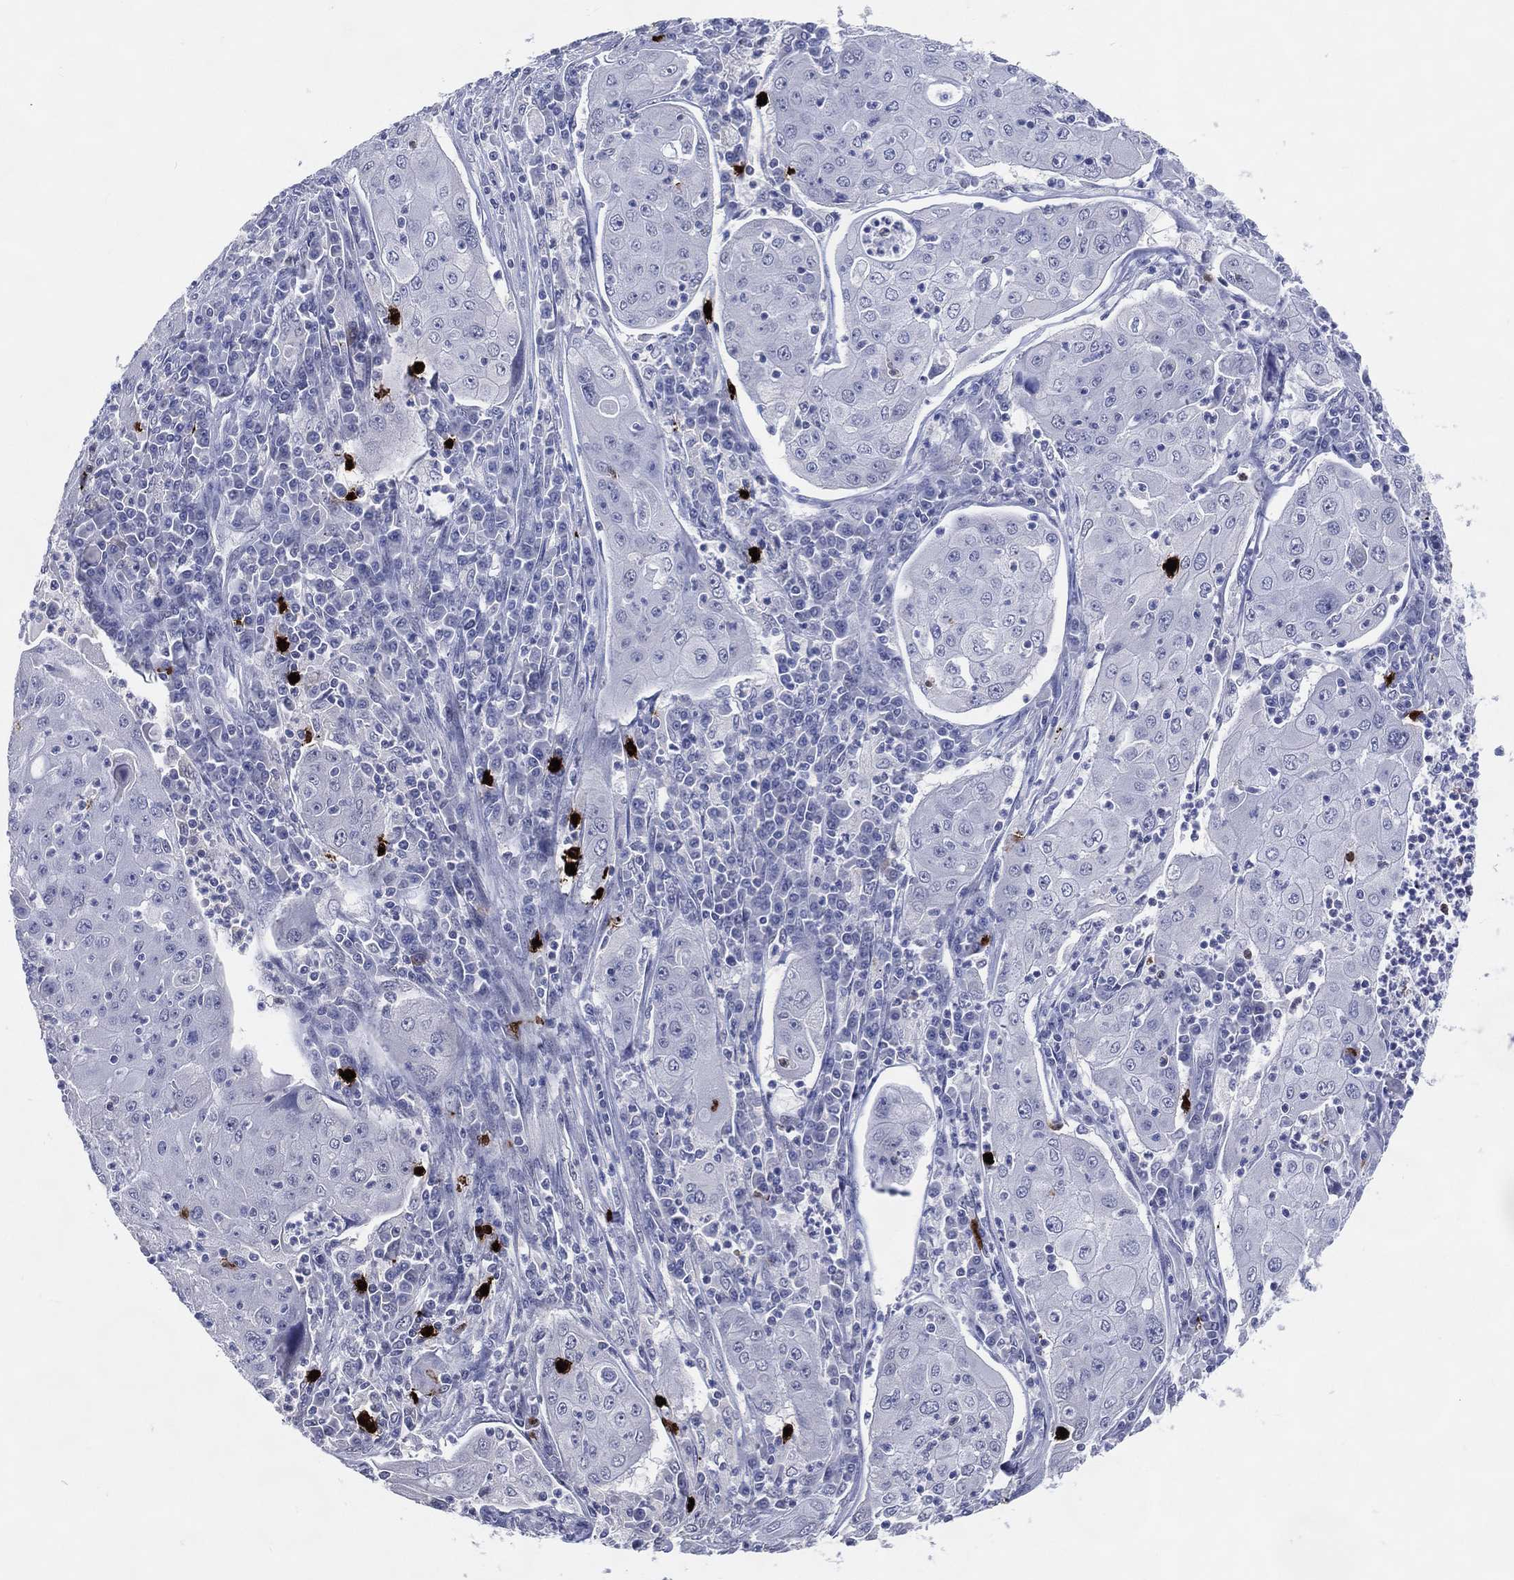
{"staining": {"intensity": "negative", "quantity": "none", "location": "none"}, "tissue": "lung cancer", "cell_type": "Tumor cells", "image_type": "cancer", "snomed": [{"axis": "morphology", "description": "Squamous cell carcinoma, NOS"}, {"axis": "topography", "description": "Lung"}], "caption": "The histopathology image shows no staining of tumor cells in lung cancer (squamous cell carcinoma).", "gene": "CFAP58", "patient": {"sex": "female", "age": 59}}